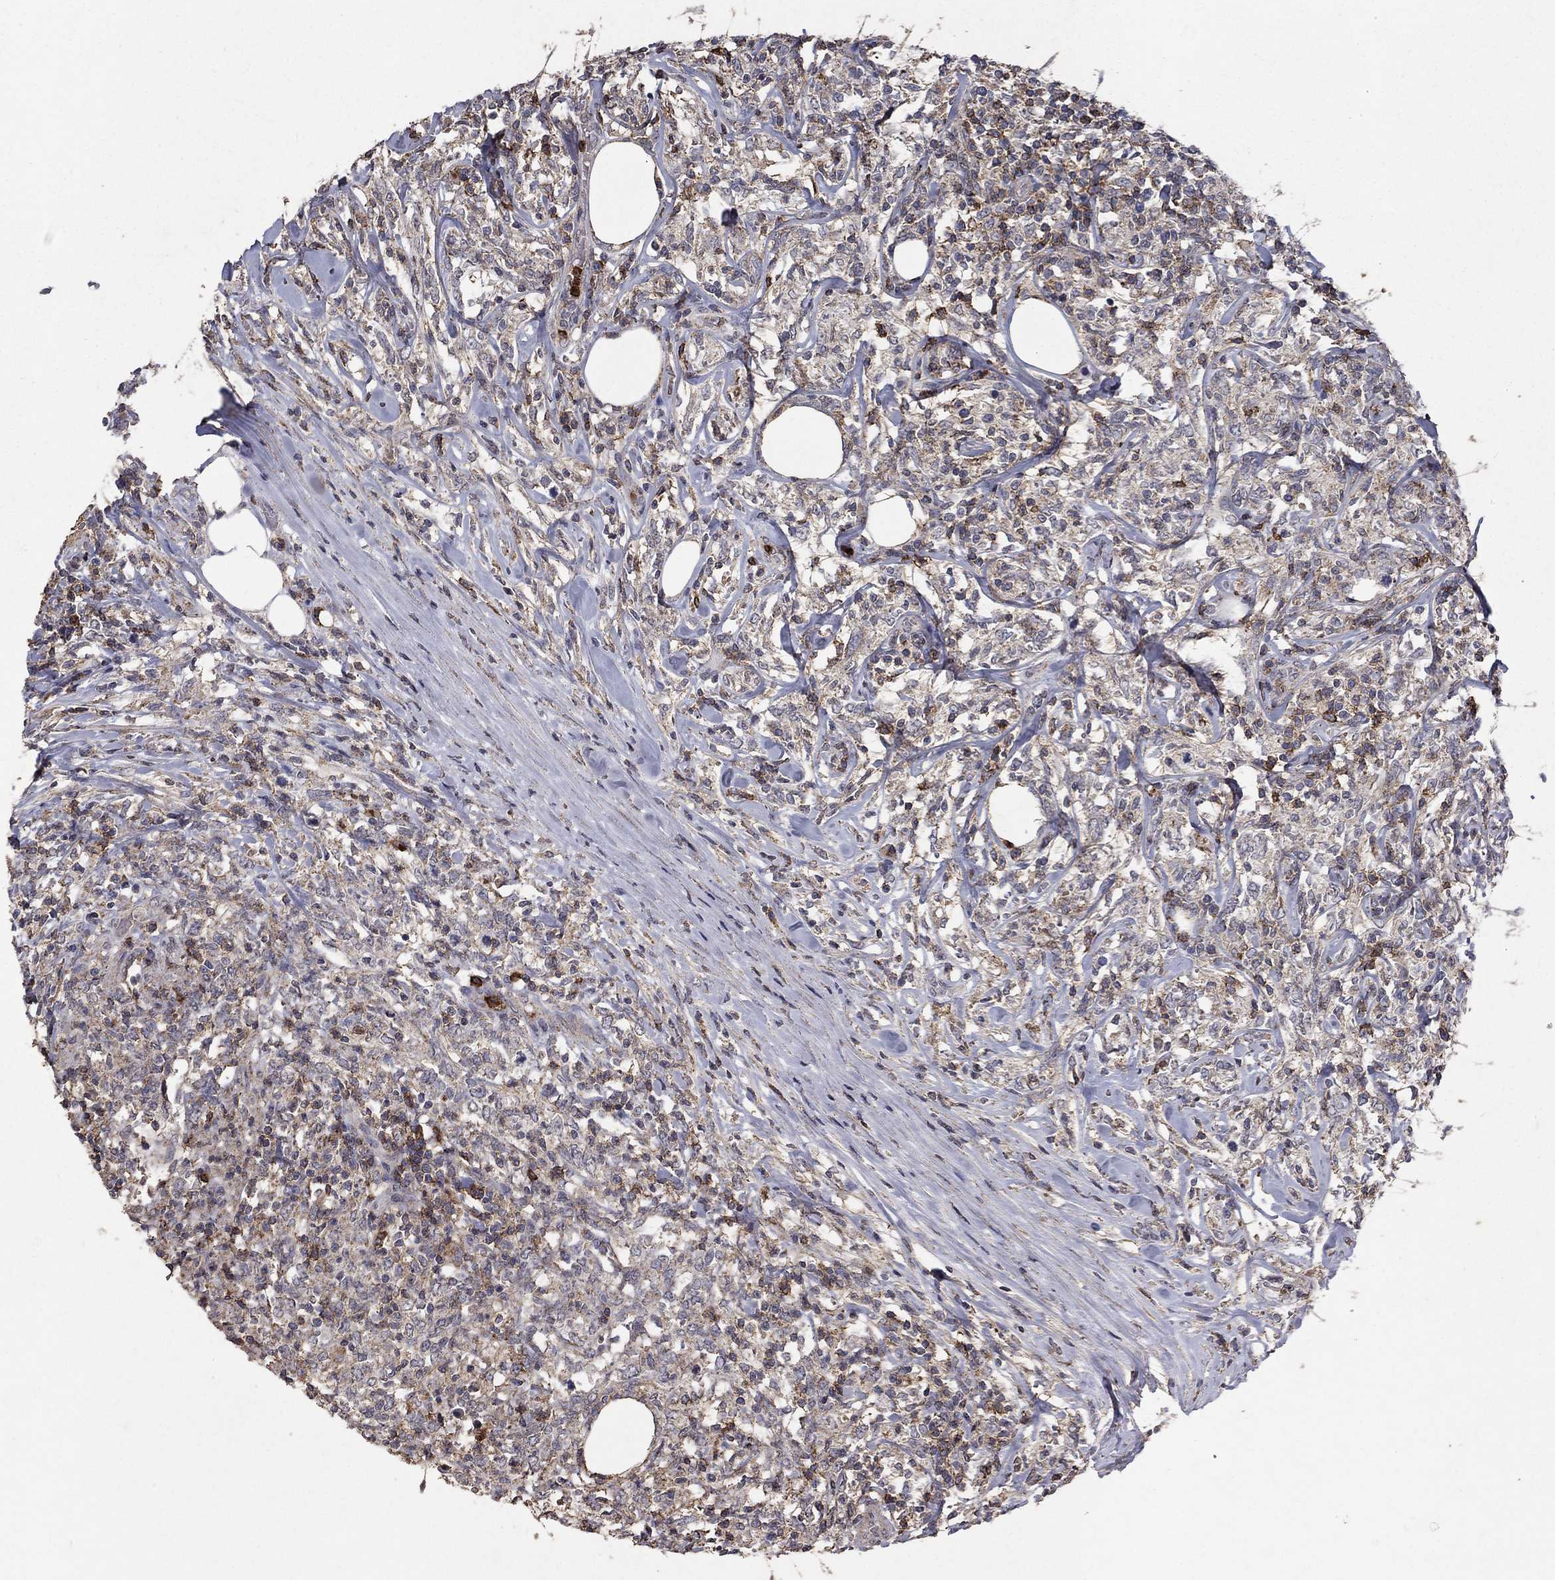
{"staining": {"intensity": "strong", "quantity": "<25%", "location": "cytoplasmic/membranous"}, "tissue": "lymphoma", "cell_type": "Tumor cells", "image_type": "cancer", "snomed": [{"axis": "morphology", "description": "Malignant lymphoma, non-Hodgkin's type, High grade"}, {"axis": "topography", "description": "Lymph node"}], "caption": "Immunohistochemical staining of human lymphoma exhibits strong cytoplasmic/membranous protein positivity in approximately <25% of tumor cells.", "gene": "CD24", "patient": {"sex": "female", "age": 84}}